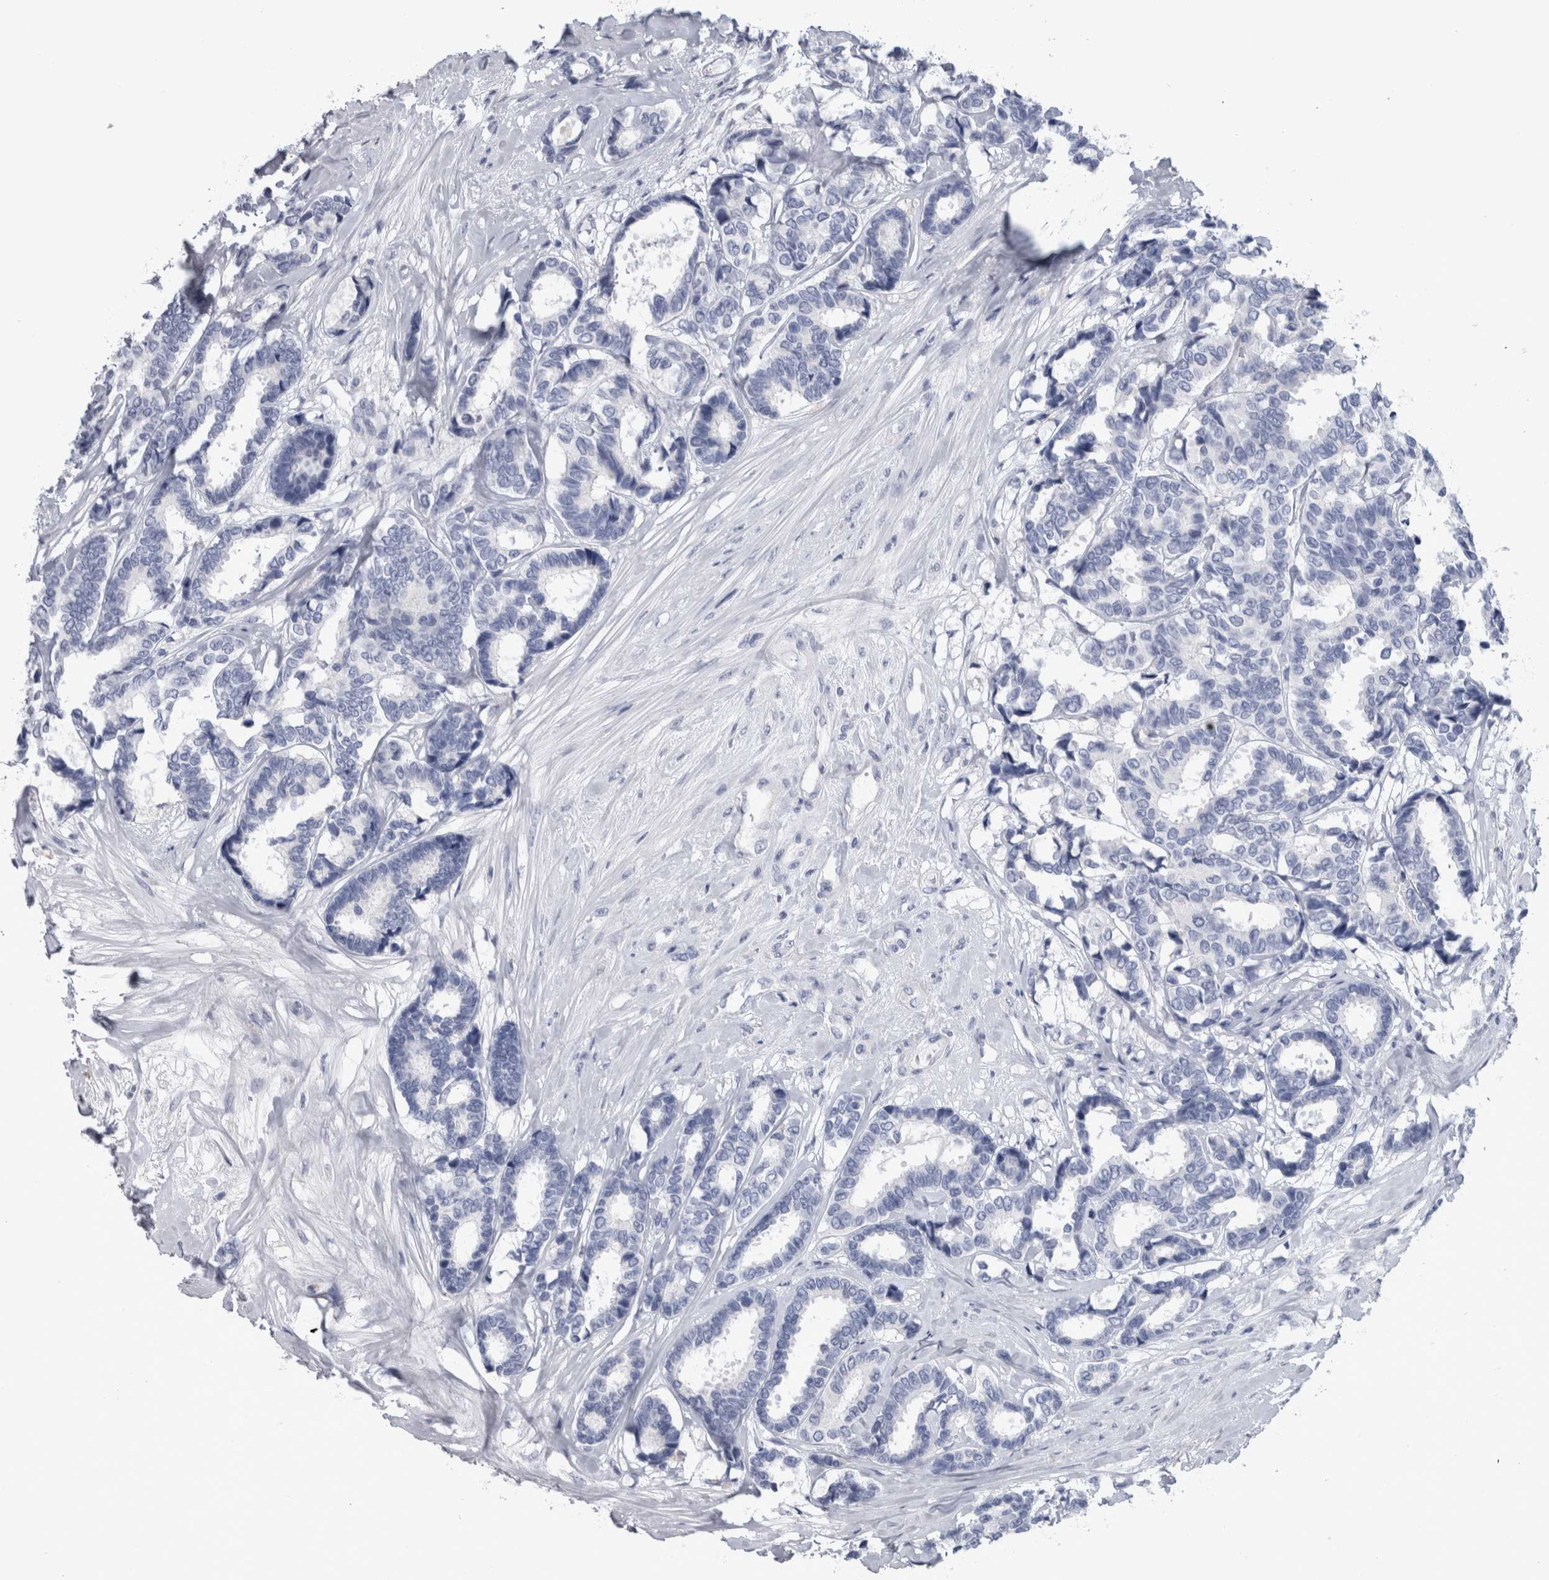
{"staining": {"intensity": "negative", "quantity": "none", "location": "none"}, "tissue": "breast cancer", "cell_type": "Tumor cells", "image_type": "cancer", "snomed": [{"axis": "morphology", "description": "Duct carcinoma"}, {"axis": "topography", "description": "Breast"}], "caption": "The immunohistochemistry (IHC) micrograph has no significant staining in tumor cells of breast cancer tissue.", "gene": "PAX5", "patient": {"sex": "female", "age": 87}}